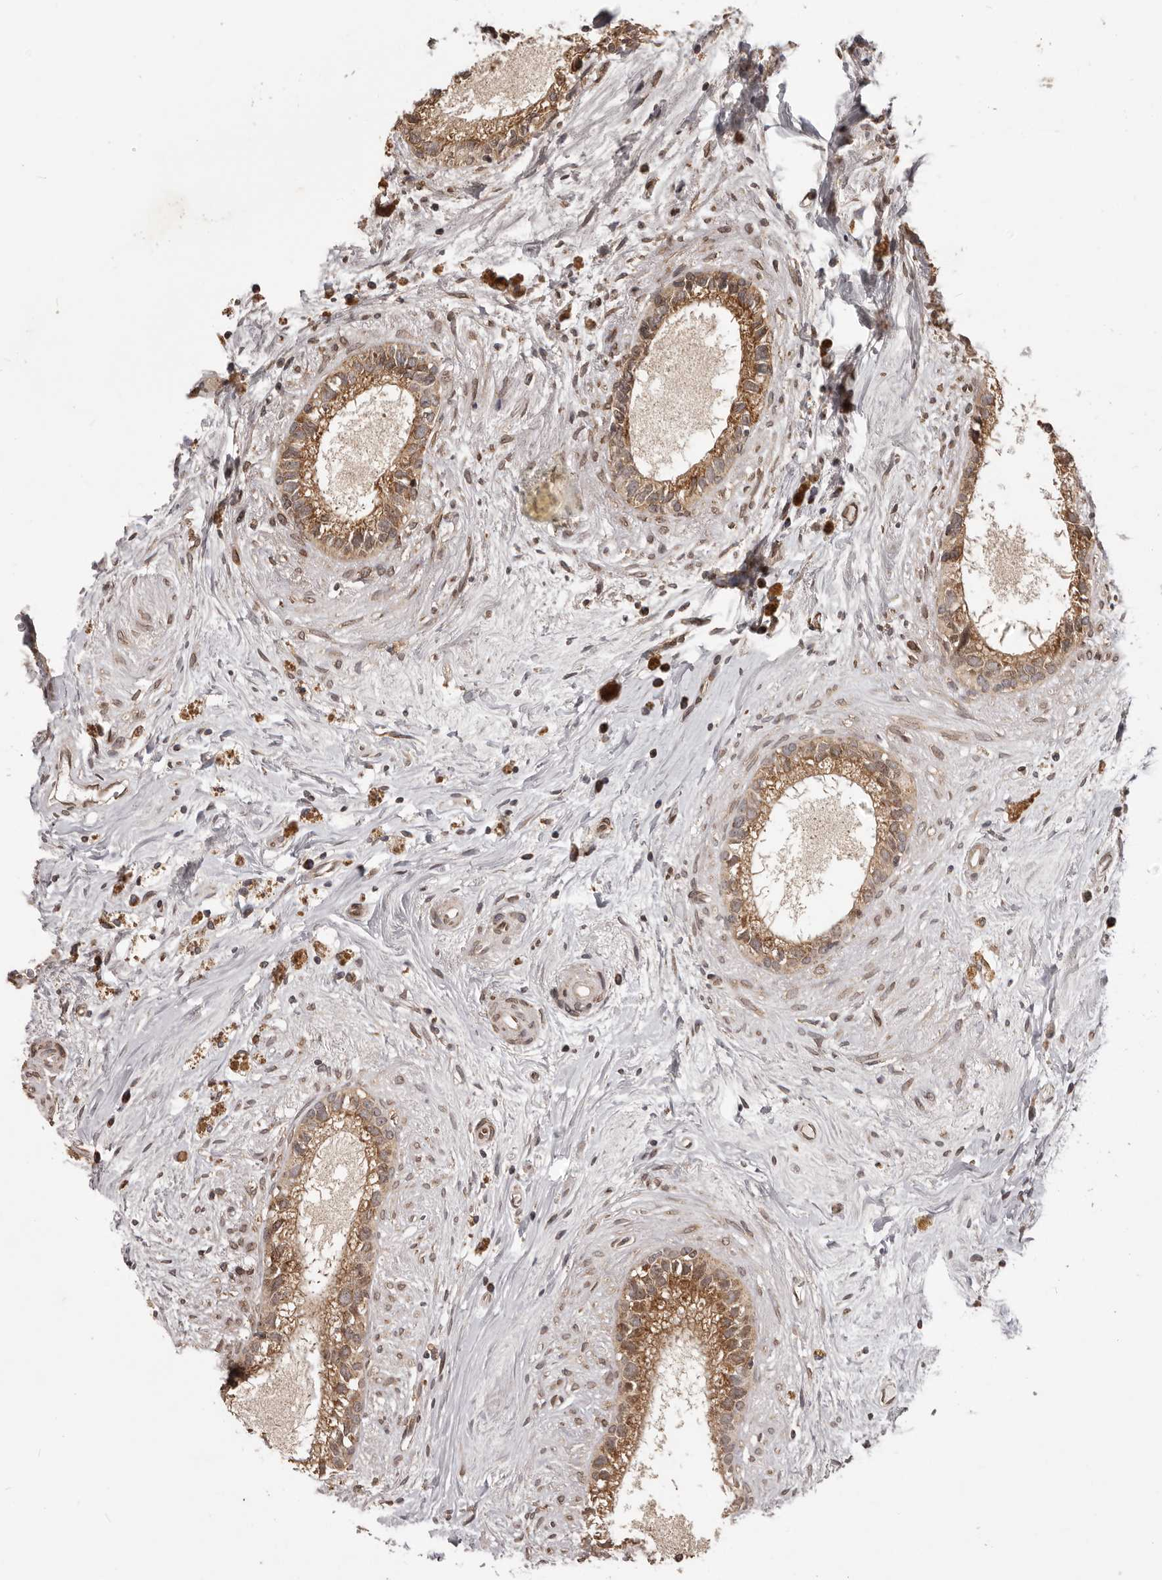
{"staining": {"intensity": "moderate", "quantity": ">75%", "location": "cytoplasmic/membranous"}, "tissue": "epididymis", "cell_type": "Glandular cells", "image_type": "normal", "snomed": [{"axis": "morphology", "description": "Normal tissue, NOS"}, {"axis": "topography", "description": "Epididymis"}], "caption": "Glandular cells reveal medium levels of moderate cytoplasmic/membranous staining in about >75% of cells in unremarkable human epididymis.", "gene": "CHRM2", "patient": {"sex": "male", "age": 80}}